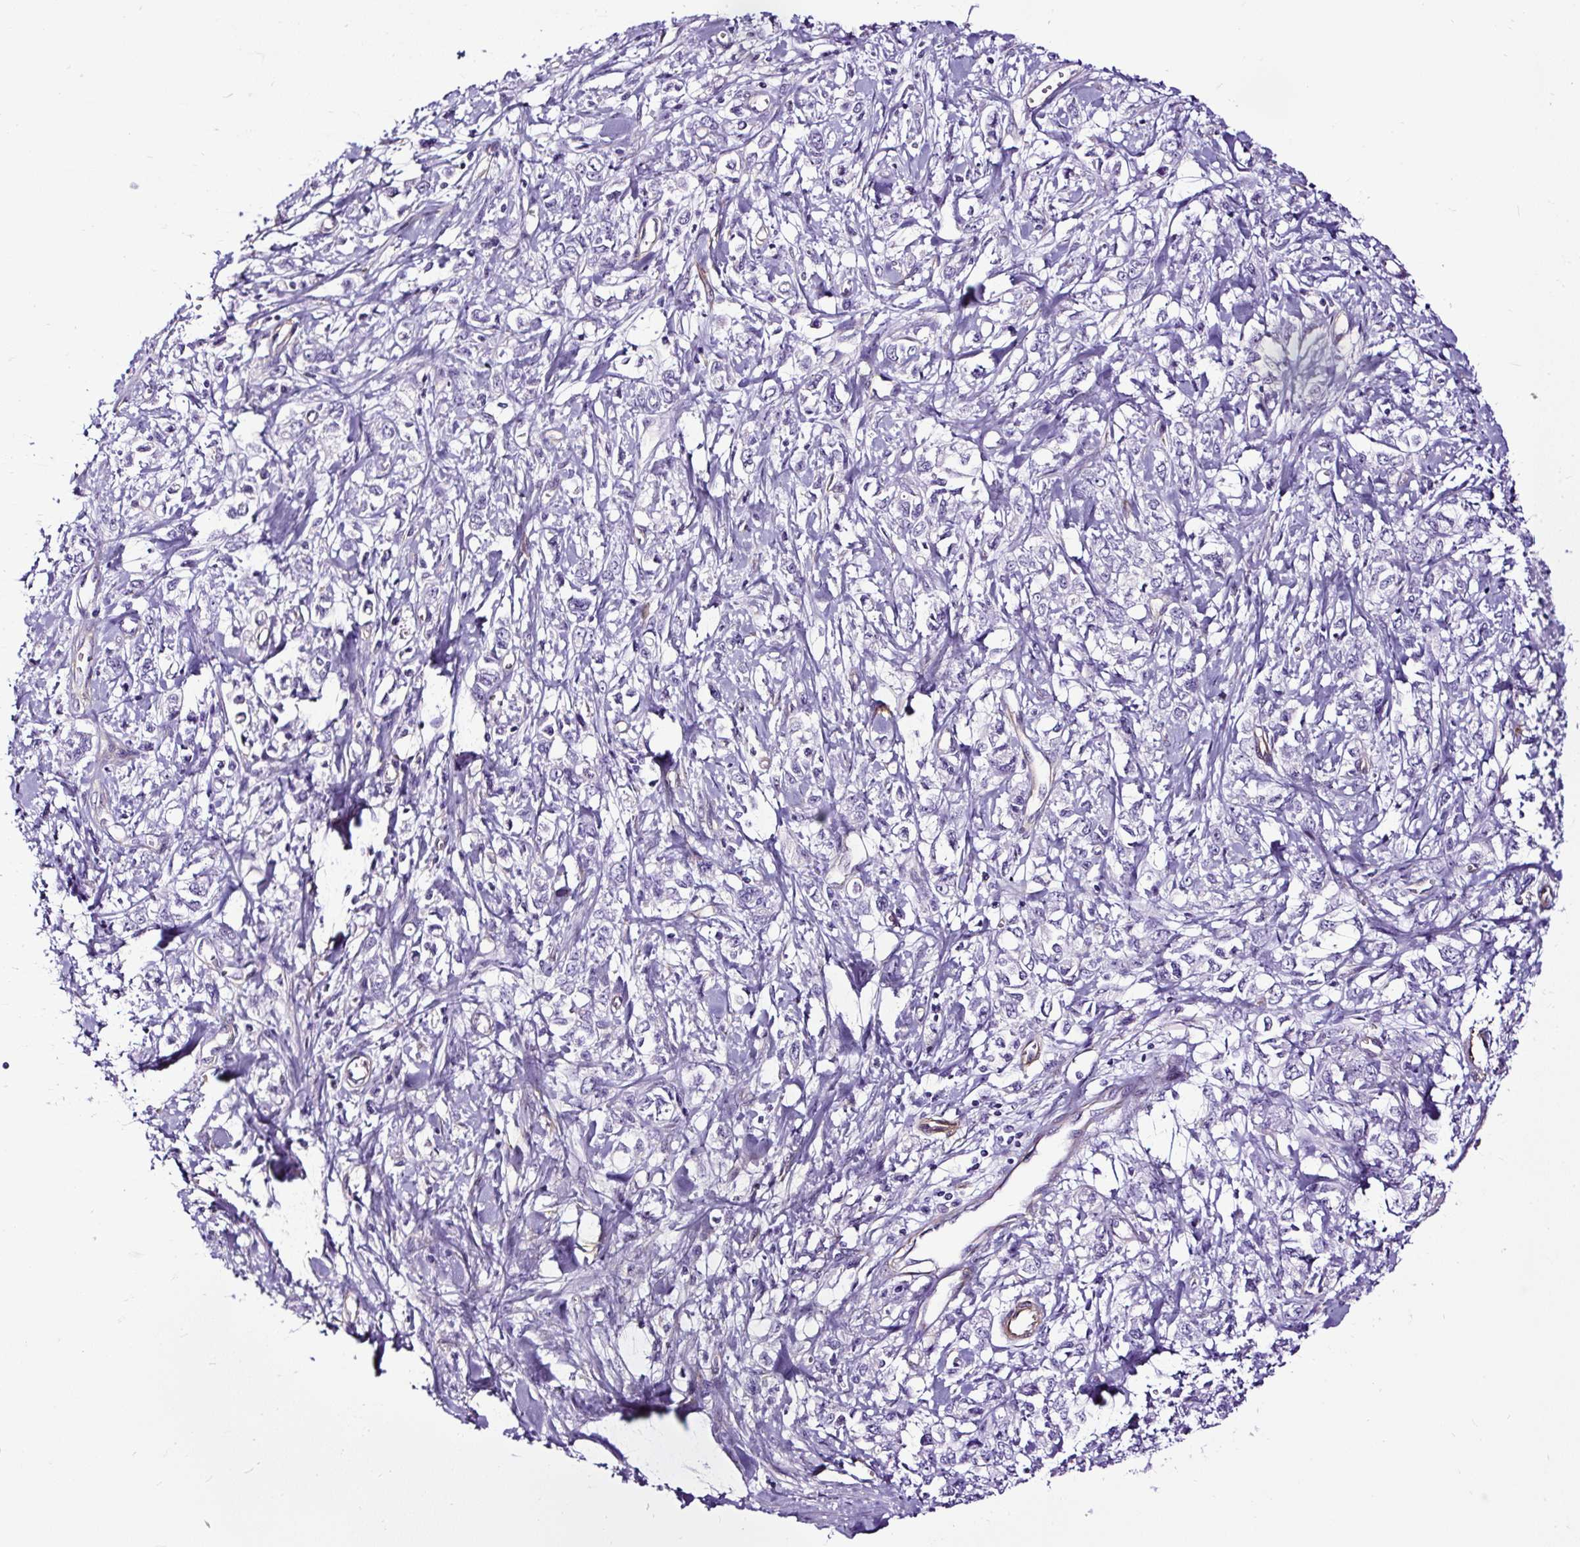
{"staining": {"intensity": "negative", "quantity": "none", "location": "none"}, "tissue": "stomach cancer", "cell_type": "Tumor cells", "image_type": "cancer", "snomed": [{"axis": "morphology", "description": "Adenocarcinoma, NOS"}, {"axis": "topography", "description": "Stomach"}], "caption": "Stomach adenocarcinoma stained for a protein using immunohistochemistry (IHC) reveals no expression tumor cells.", "gene": "SLC7A8", "patient": {"sex": "female", "age": 76}}